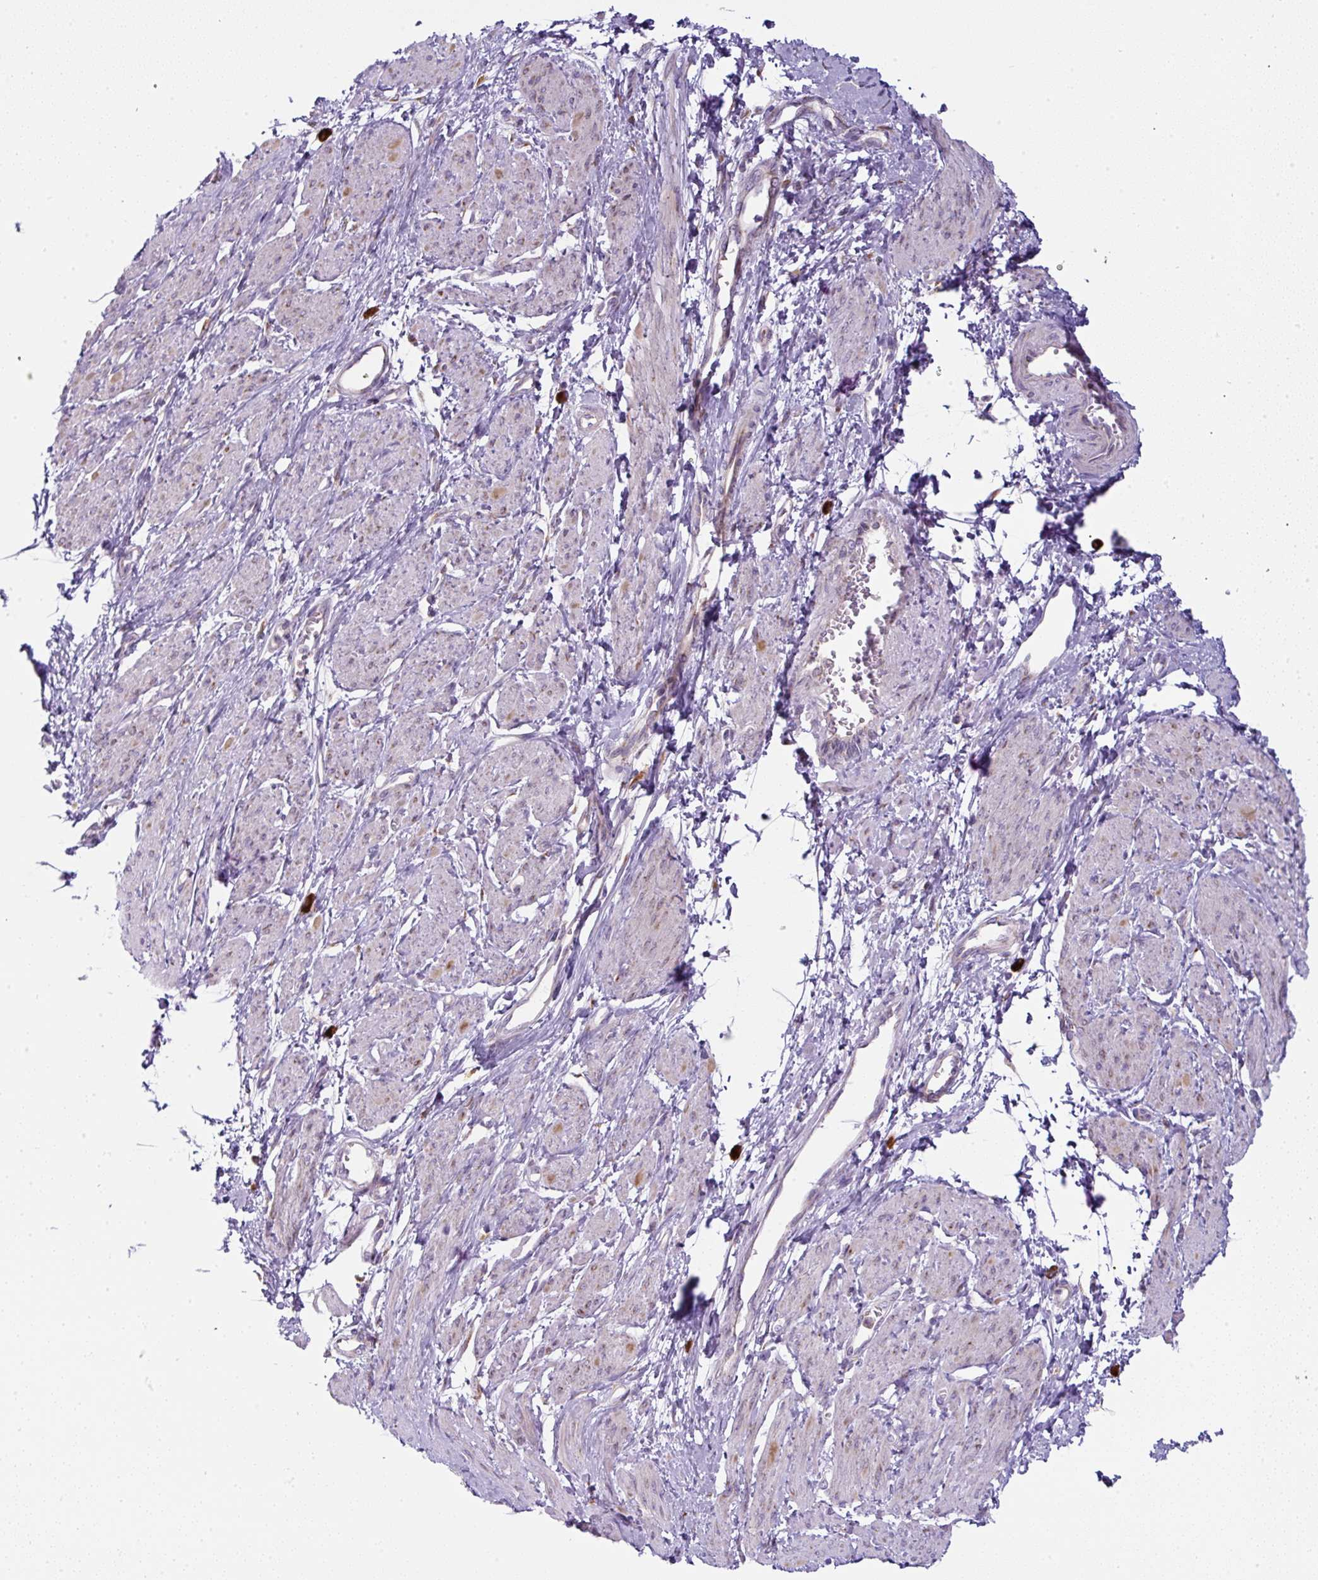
{"staining": {"intensity": "weak", "quantity": "<25%", "location": "cytoplasmic/membranous"}, "tissue": "smooth muscle", "cell_type": "Smooth muscle cells", "image_type": "normal", "snomed": [{"axis": "morphology", "description": "Normal tissue, NOS"}, {"axis": "topography", "description": "Smooth muscle"}, {"axis": "topography", "description": "Uterus"}], "caption": "The IHC micrograph has no significant positivity in smooth muscle cells of smooth muscle.", "gene": "MLX", "patient": {"sex": "female", "age": 39}}